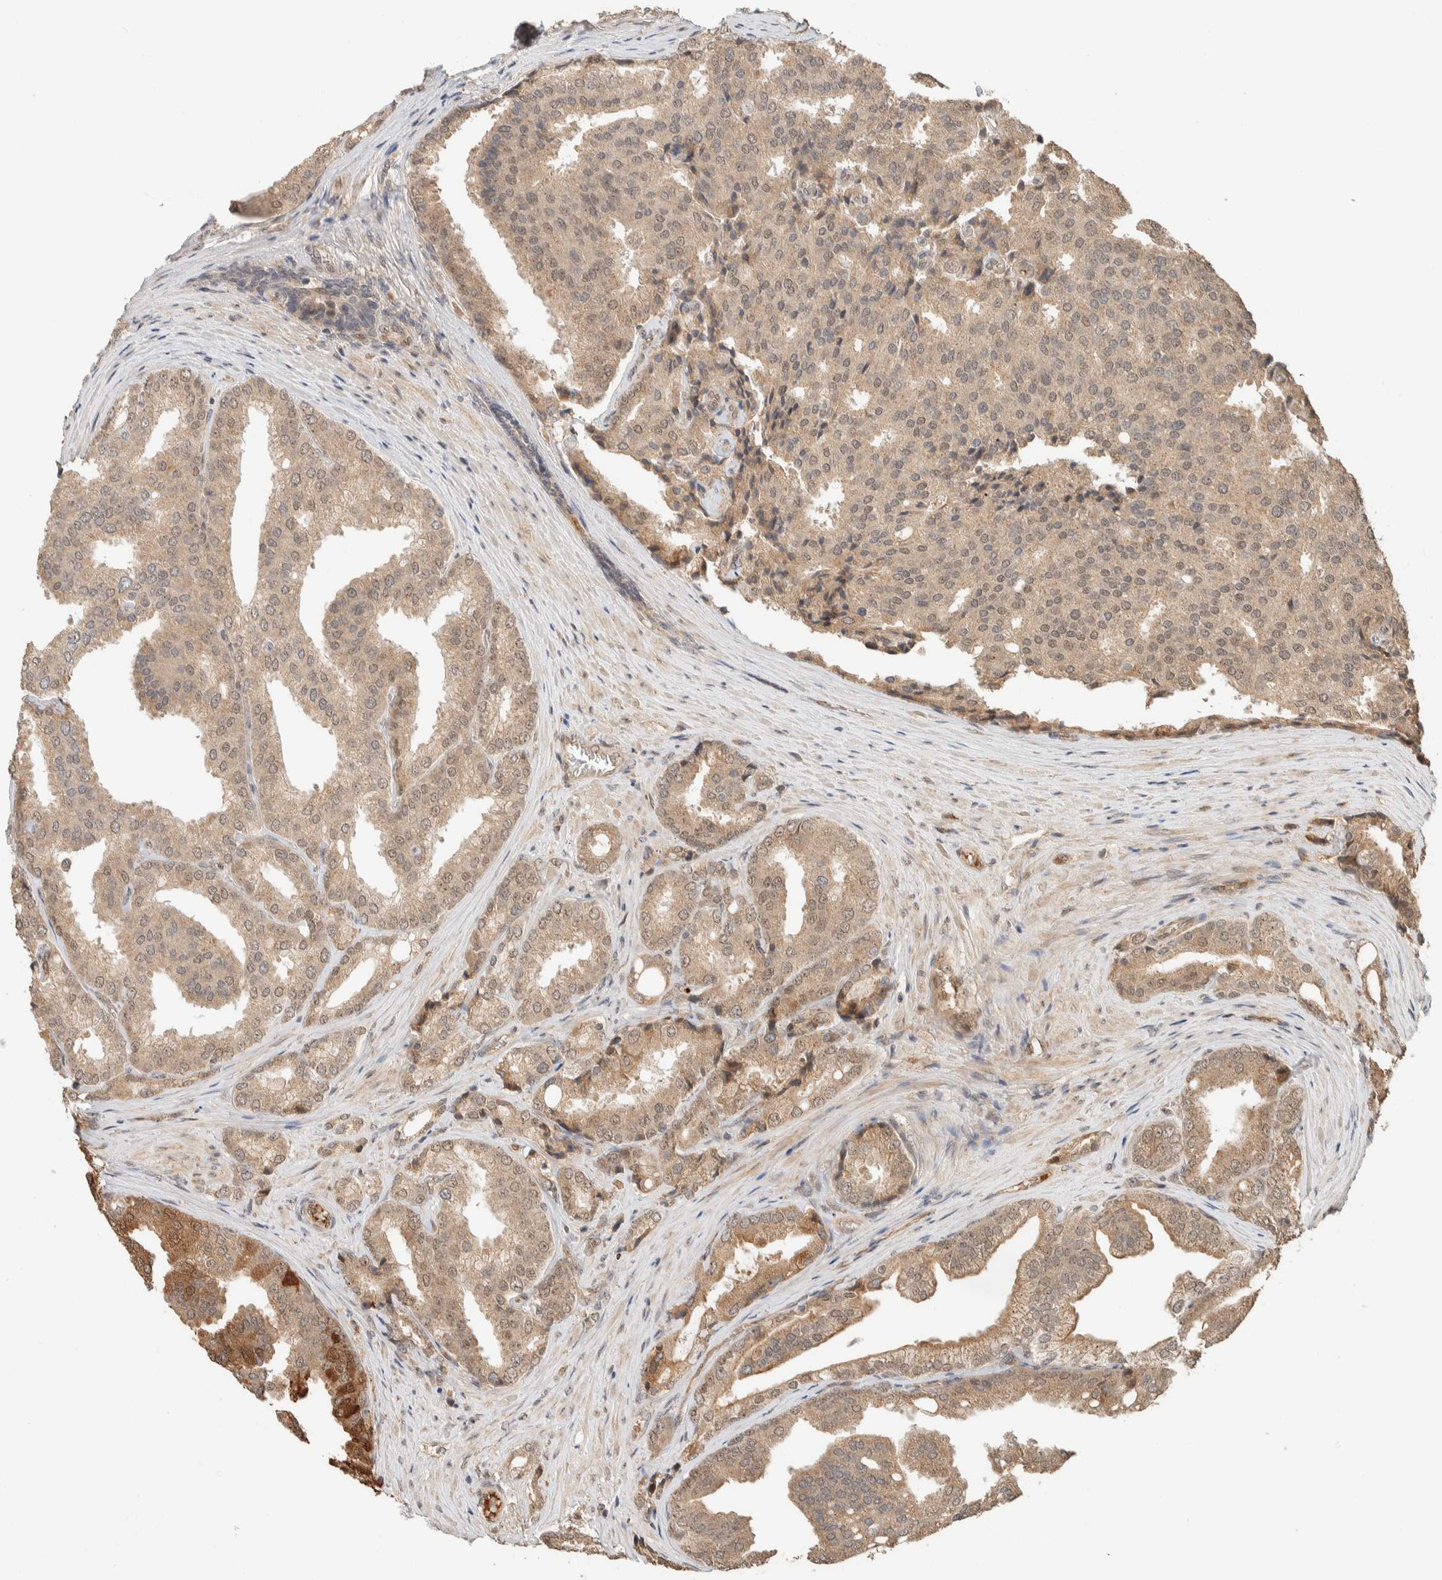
{"staining": {"intensity": "weak", "quantity": ">75%", "location": "cytoplasmic/membranous"}, "tissue": "prostate cancer", "cell_type": "Tumor cells", "image_type": "cancer", "snomed": [{"axis": "morphology", "description": "Adenocarcinoma, High grade"}, {"axis": "topography", "description": "Prostate"}], "caption": "Tumor cells display low levels of weak cytoplasmic/membranous positivity in about >75% of cells in prostate cancer. The staining was performed using DAB, with brown indicating positive protein expression. Nuclei are stained blue with hematoxylin.", "gene": "ZBTB2", "patient": {"sex": "male", "age": 50}}